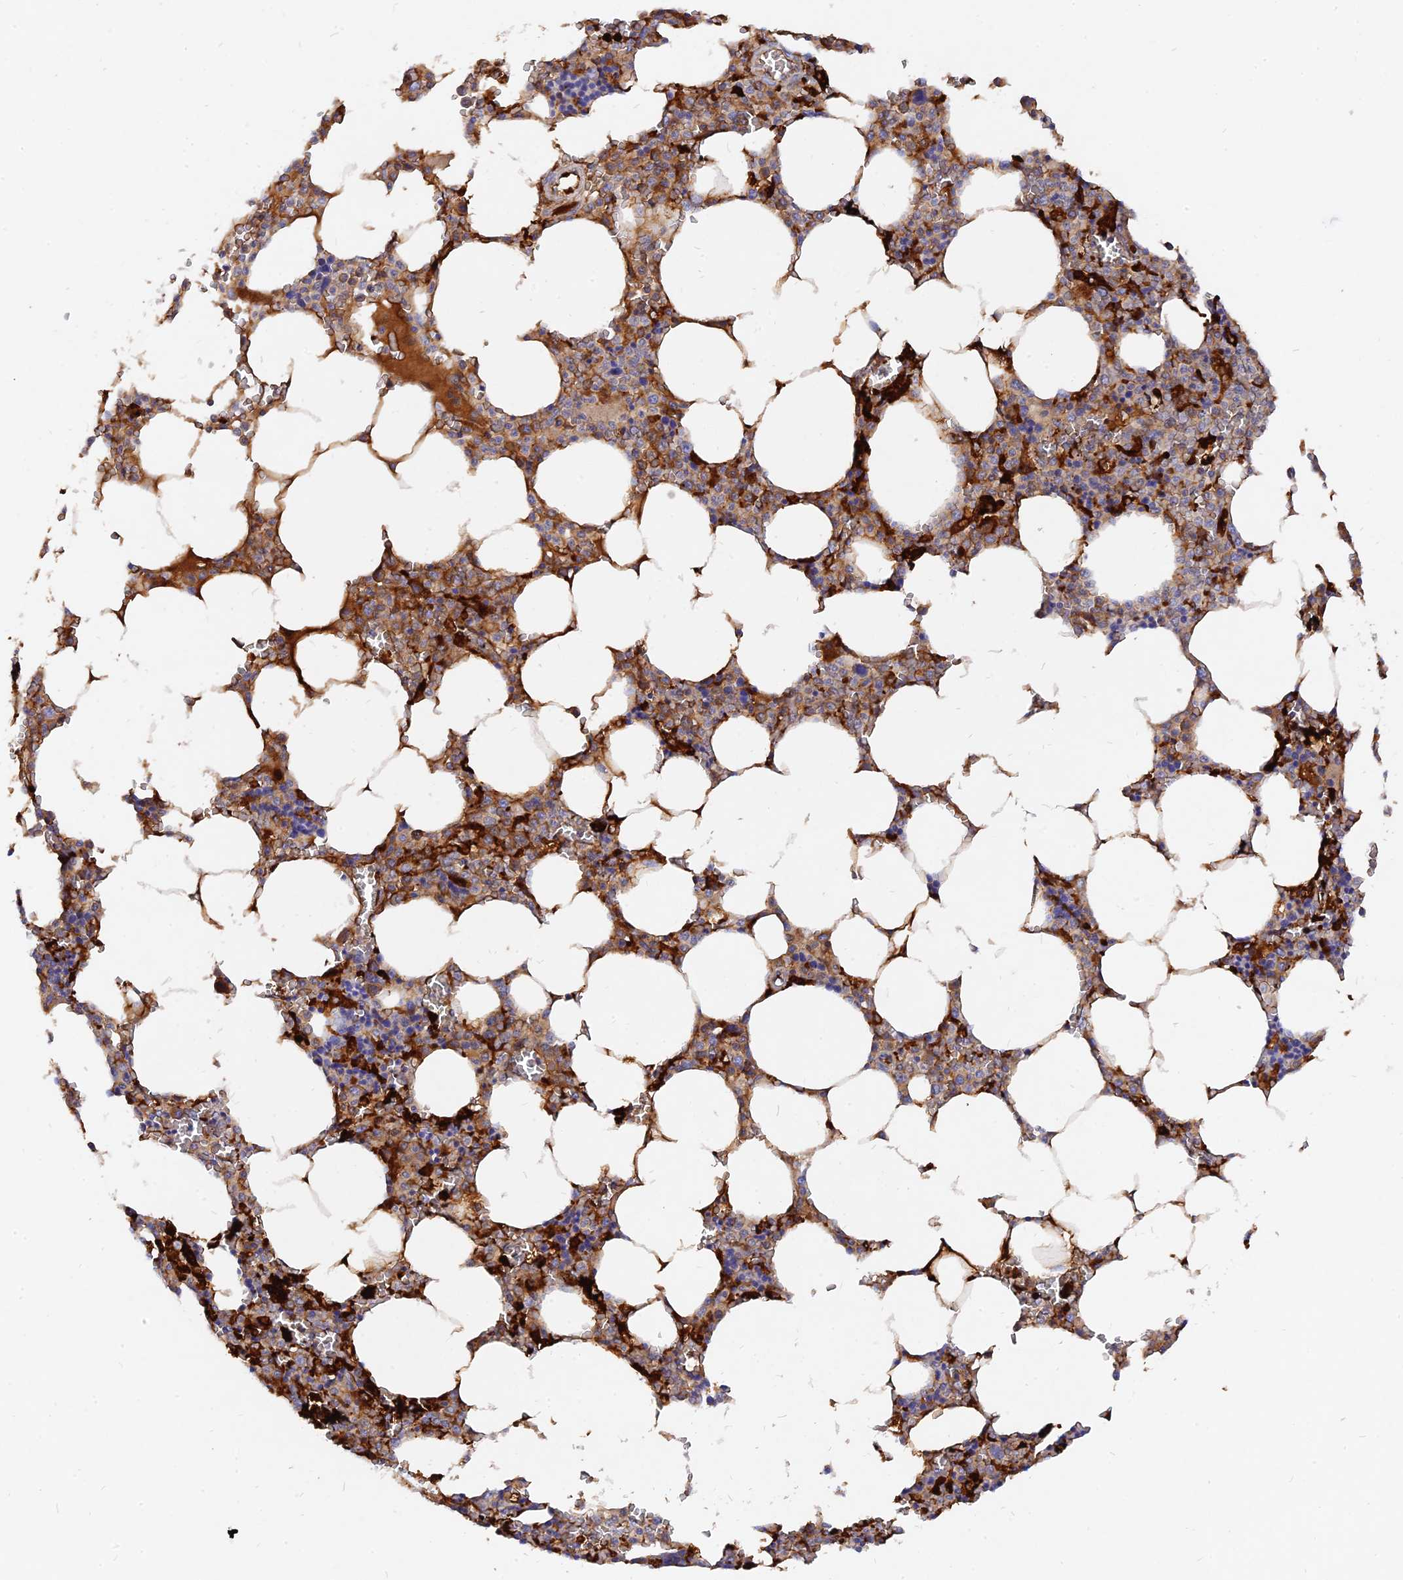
{"staining": {"intensity": "moderate", "quantity": "25%-75%", "location": "cytoplasmic/membranous"}, "tissue": "bone marrow", "cell_type": "Hematopoietic cells", "image_type": "normal", "snomed": [{"axis": "morphology", "description": "Normal tissue, NOS"}, {"axis": "topography", "description": "Bone marrow"}], "caption": "This photomicrograph reveals unremarkable bone marrow stained with IHC to label a protein in brown. The cytoplasmic/membranous of hematopoietic cells show moderate positivity for the protein. Nuclei are counter-stained blue.", "gene": "MROH1", "patient": {"sex": "male", "age": 70}}